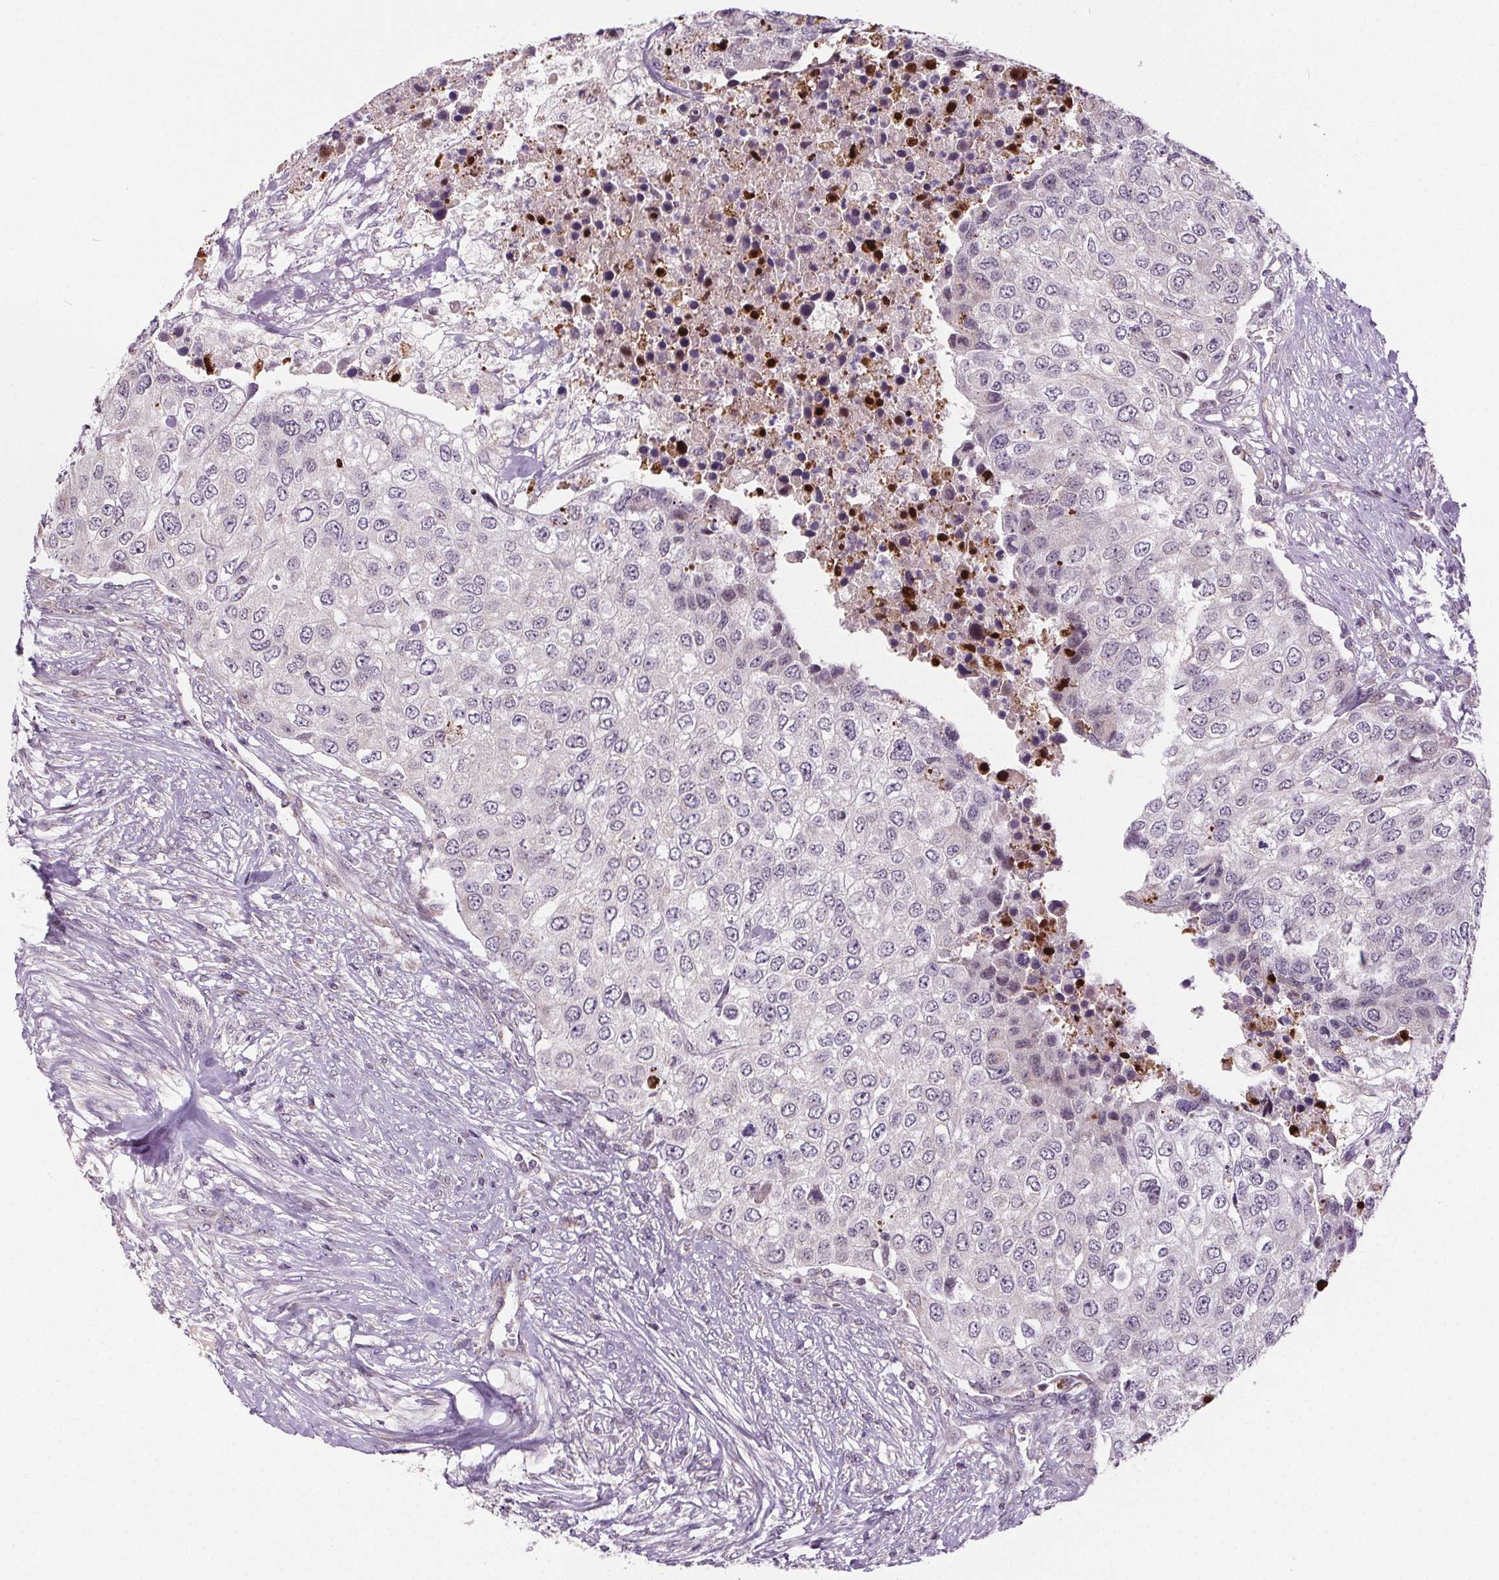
{"staining": {"intensity": "negative", "quantity": "none", "location": "none"}, "tissue": "urothelial cancer", "cell_type": "Tumor cells", "image_type": "cancer", "snomed": [{"axis": "morphology", "description": "Urothelial carcinoma, High grade"}, {"axis": "topography", "description": "Urinary bladder"}], "caption": "Immunohistochemistry (IHC) histopathology image of neoplastic tissue: high-grade urothelial carcinoma stained with DAB displays no significant protein expression in tumor cells.", "gene": "SUCLA2", "patient": {"sex": "female", "age": 78}}